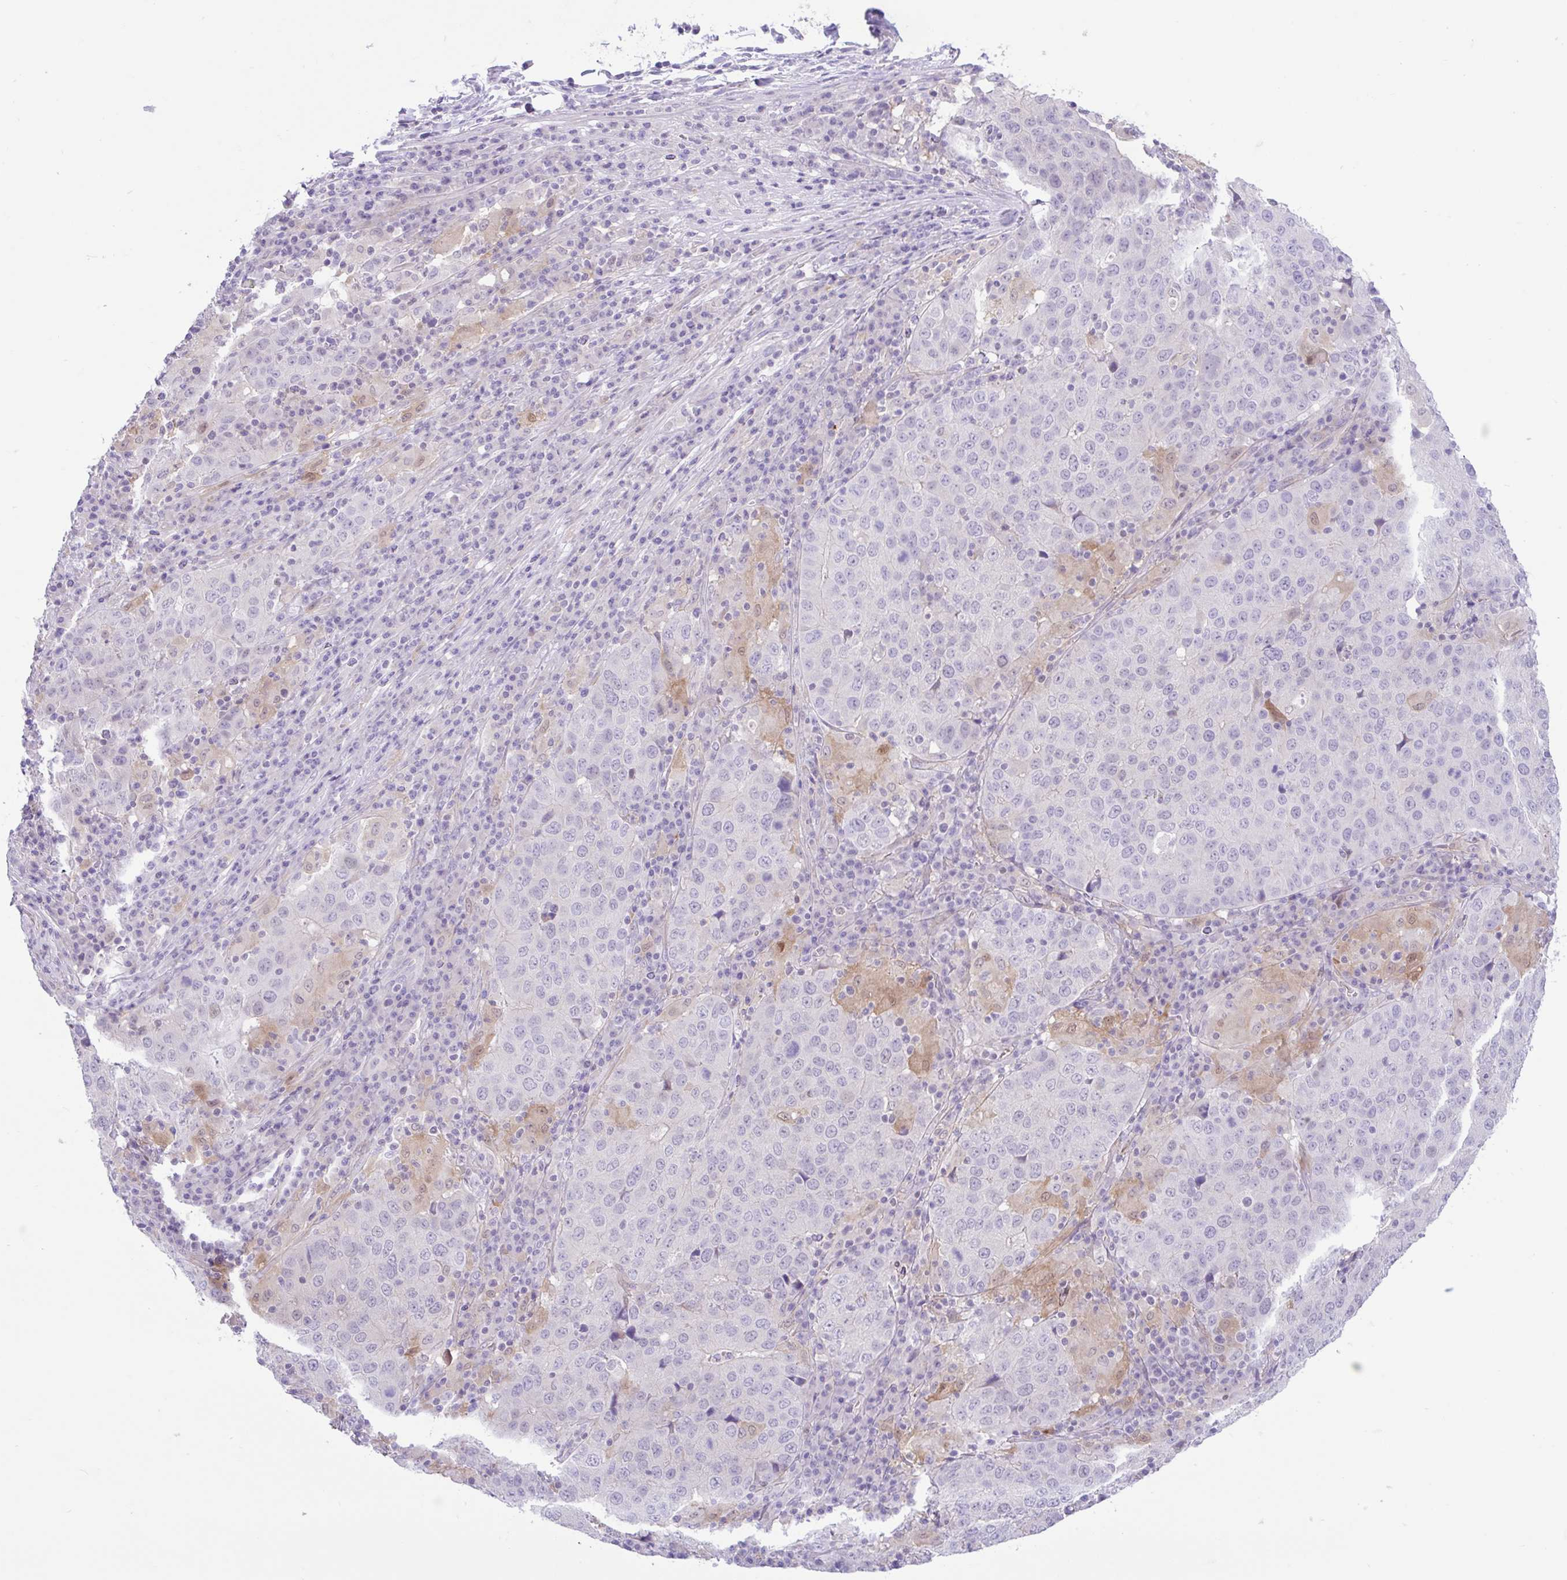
{"staining": {"intensity": "negative", "quantity": "none", "location": "none"}, "tissue": "stomach cancer", "cell_type": "Tumor cells", "image_type": "cancer", "snomed": [{"axis": "morphology", "description": "Adenocarcinoma, NOS"}, {"axis": "topography", "description": "Stomach"}], "caption": "An image of stomach cancer (adenocarcinoma) stained for a protein reveals no brown staining in tumor cells.", "gene": "ZNF101", "patient": {"sex": "male", "age": 71}}